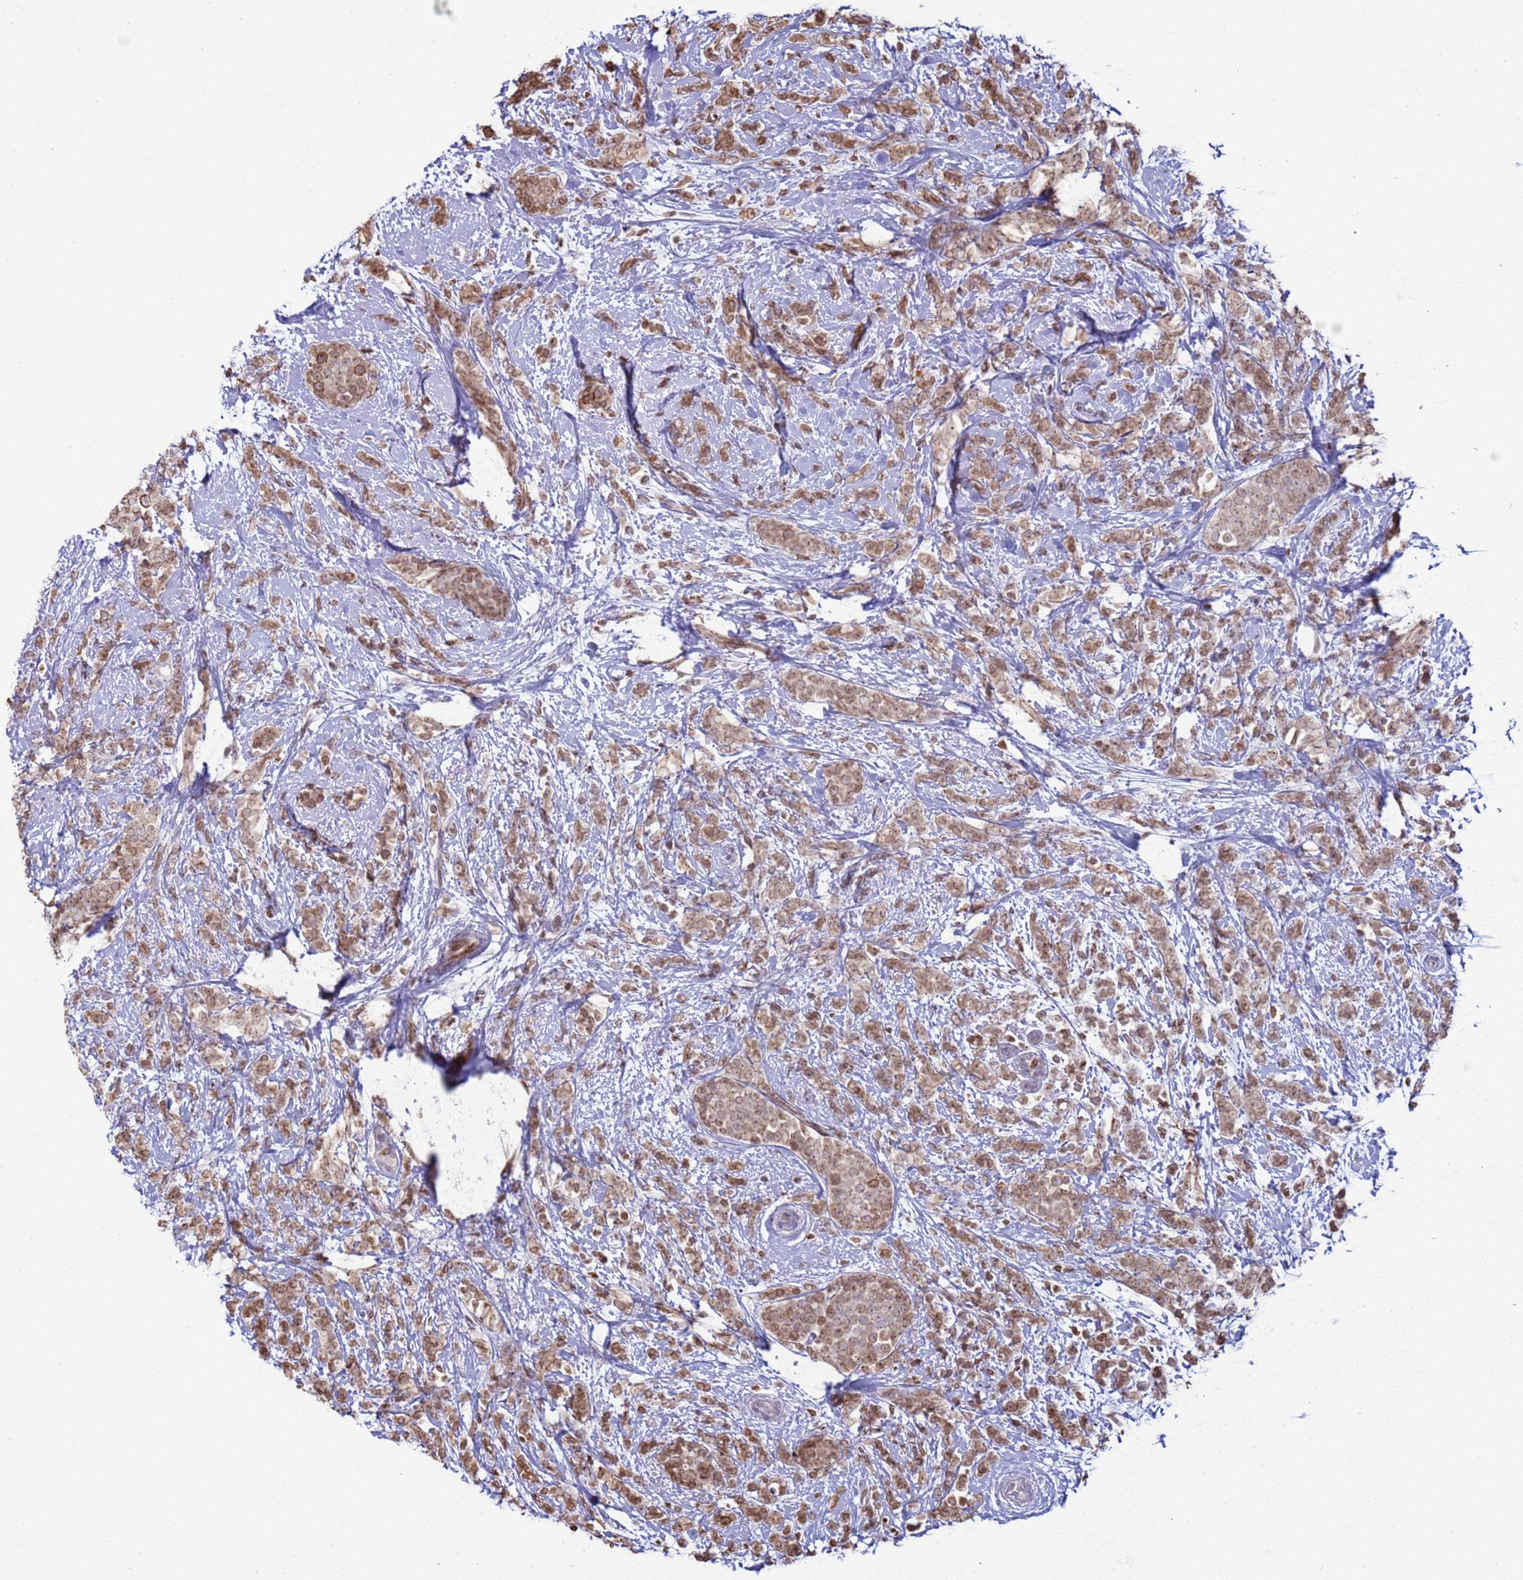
{"staining": {"intensity": "moderate", "quantity": ">75%", "location": "cytoplasmic/membranous,nuclear"}, "tissue": "breast cancer", "cell_type": "Tumor cells", "image_type": "cancer", "snomed": [{"axis": "morphology", "description": "Lobular carcinoma"}, {"axis": "topography", "description": "Breast"}], "caption": "Tumor cells demonstrate medium levels of moderate cytoplasmic/membranous and nuclear positivity in approximately >75% of cells in lobular carcinoma (breast).", "gene": "DHX37", "patient": {"sex": "female", "age": 58}}